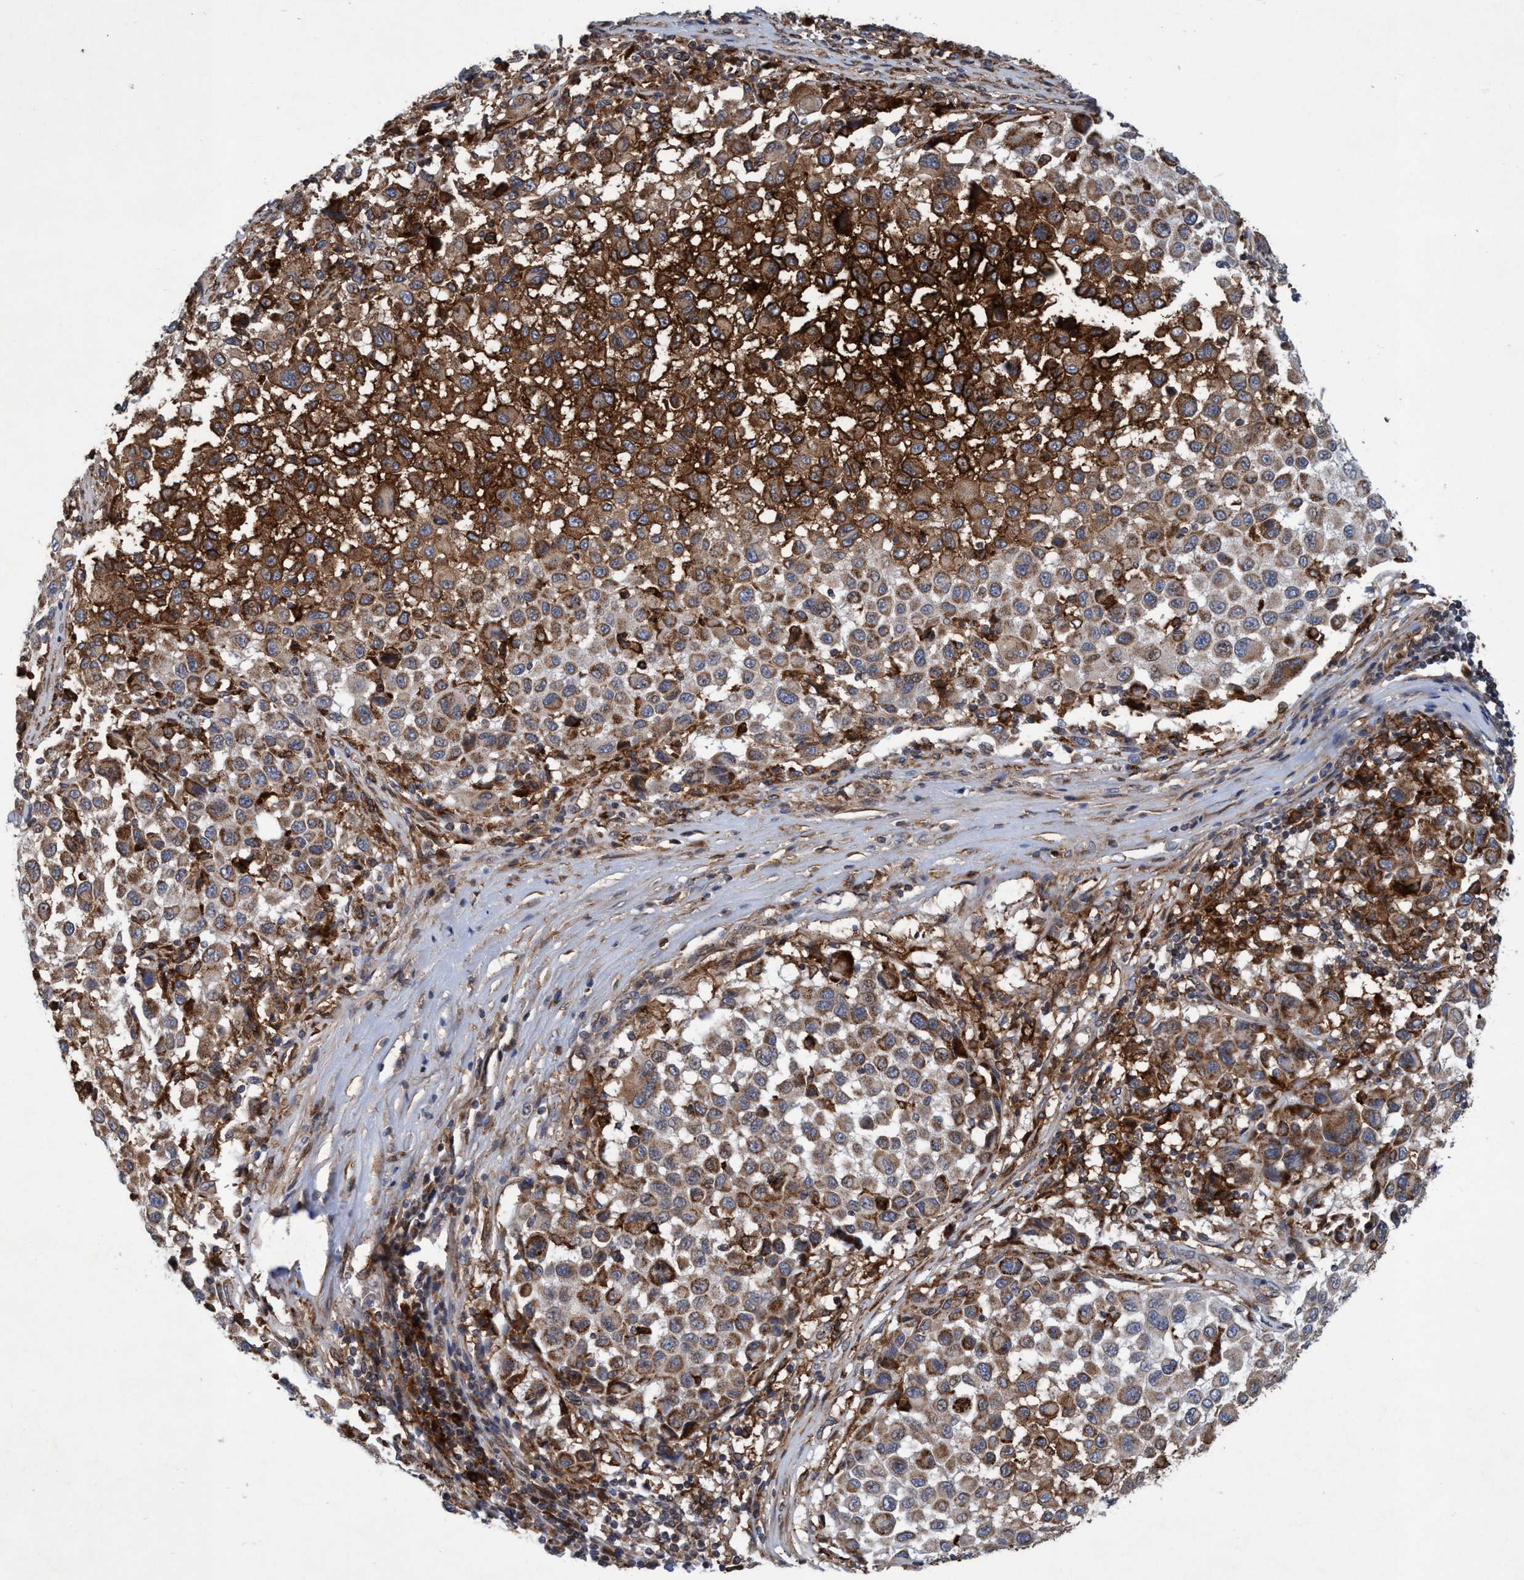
{"staining": {"intensity": "strong", "quantity": "25%-75%", "location": "cytoplasmic/membranous"}, "tissue": "melanoma", "cell_type": "Tumor cells", "image_type": "cancer", "snomed": [{"axis": "morphology", "description": "Malignant melanoma, Metastatic site"}, {"axis": "topography", "description": "Lymph node"}], "caption": "Protein expression analysis of human malignant melanoma (metastatic site) reveals strong cytoplasmic/membranous positivity in approximately 25%-75% of tumor cells.", "gene": "SLC16A3", "patient": {"sex": "male", "age": 61}}